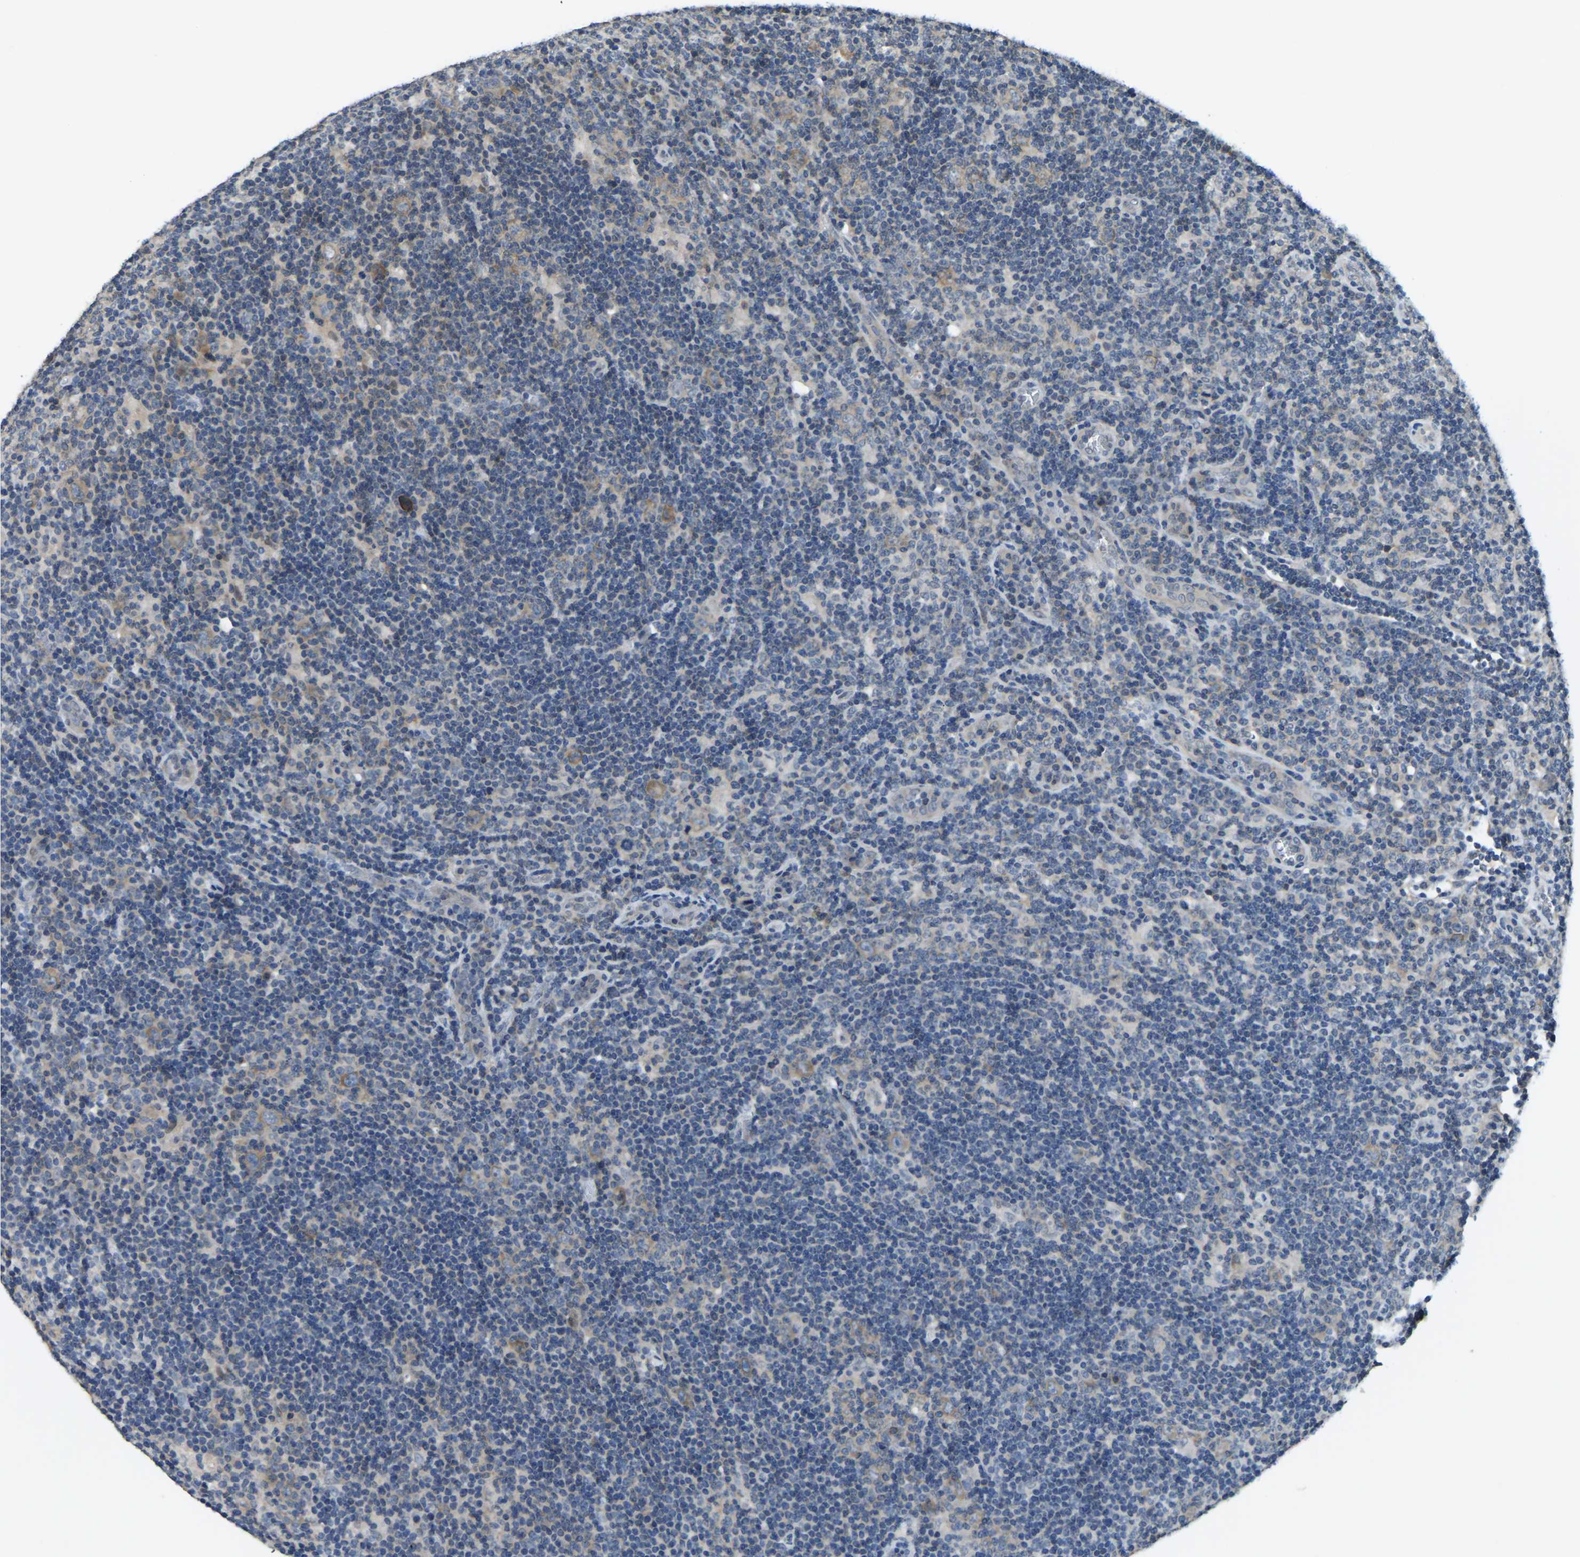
{"staining": {"intensity": "weak", "quantity": ">75%", "location": "cytoplasmic/membranous"}, "tissue": "lymphoma", "cell_type": "Tumor cells", "image_type": "cancer", "snomed": [{"axis": "morphology", "description": "Hodgkin's disease, NOS"}, {"axis": "topography", "description": "Lymph node"}], "caption": "Lymphoma stained with a protein marker demonstrates weak staining in tumor cells.", "gene": "AHNAK", "patient": {"sex": "female", "age": 57}}